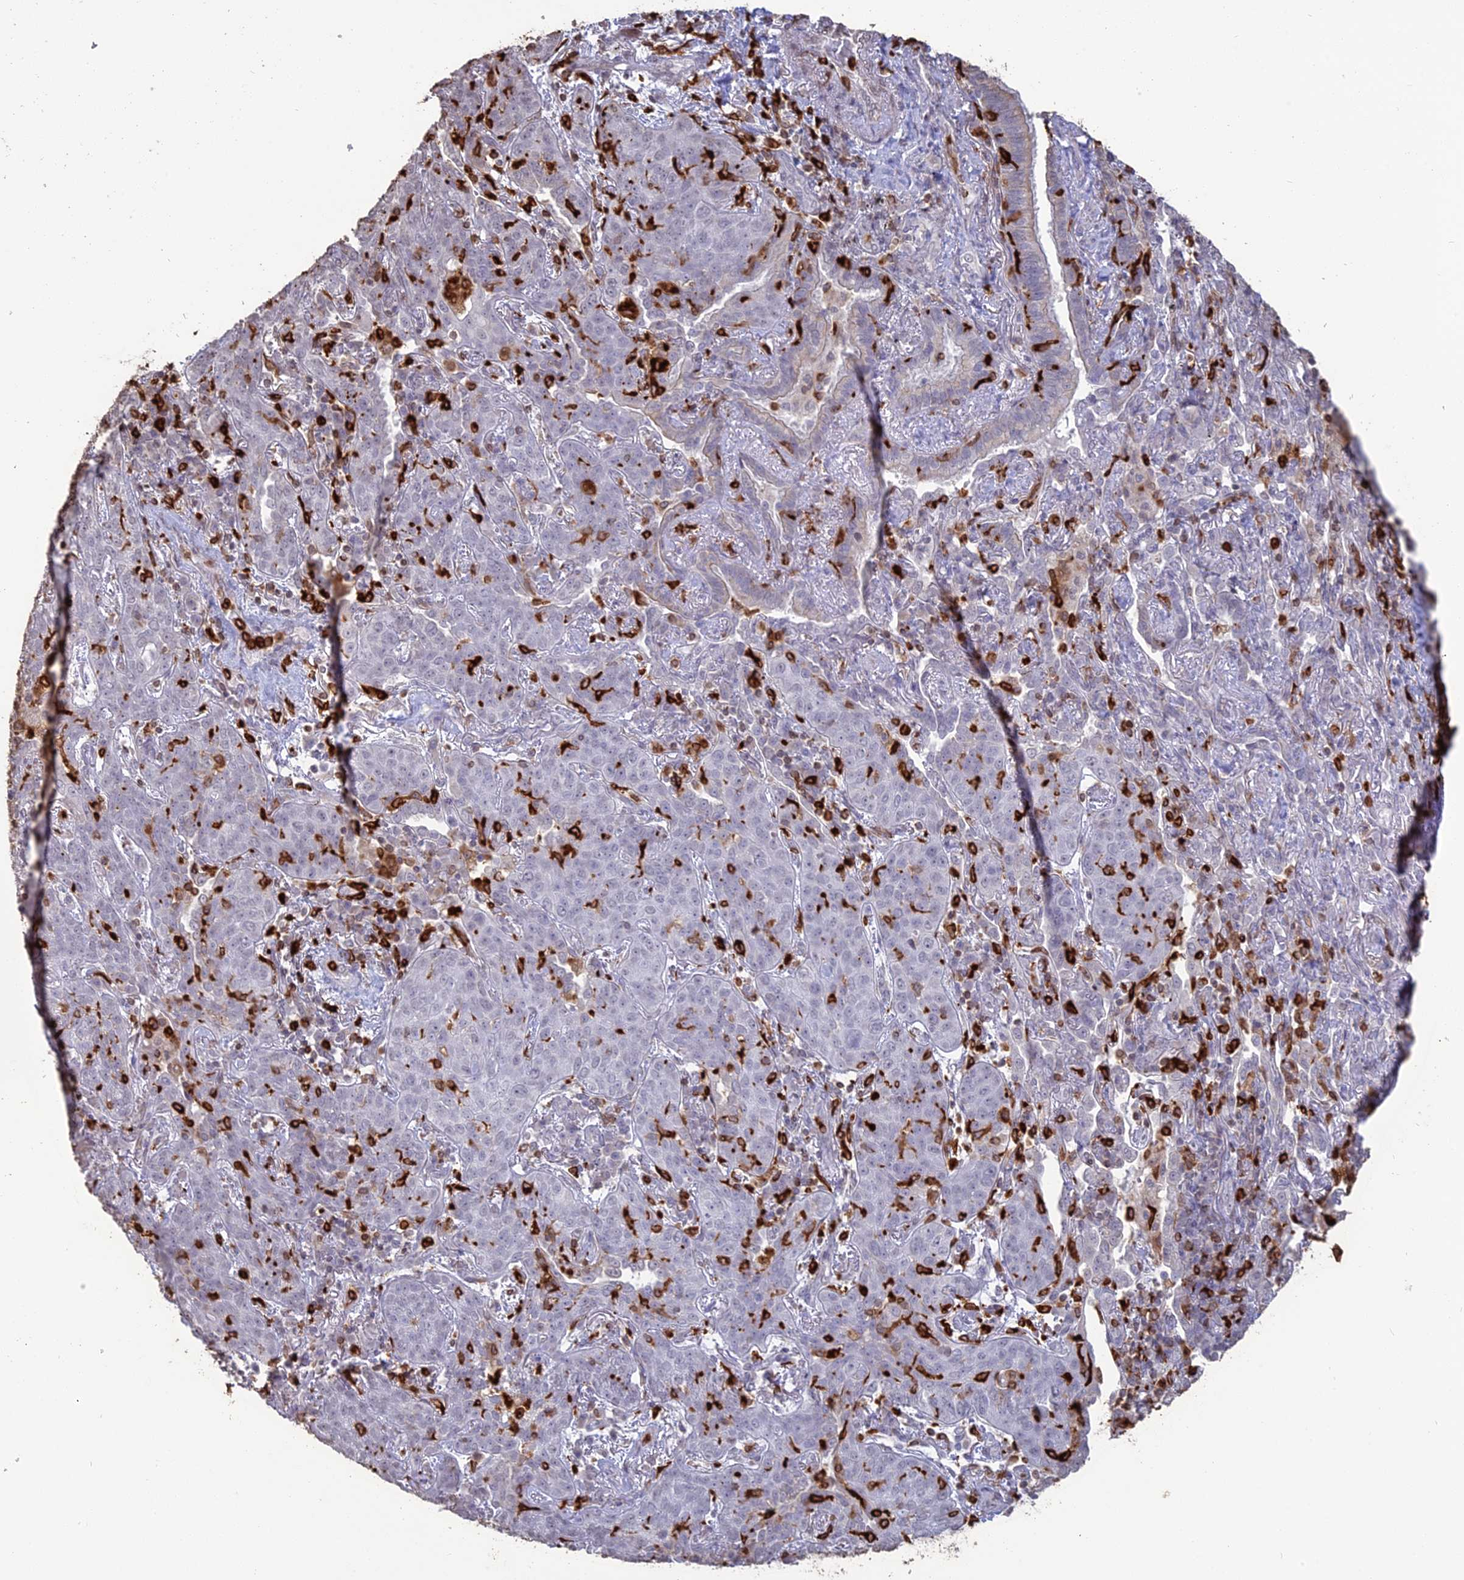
{"staining": {"intensity": "negative", "quantity": "none", "location": "none"}, "tissue": "lung cancer", "cell_type": "Tumor cells", "image_type": "cancer", "snomed": [{"axis": "morphology", "description": "Squamous cell carcinoma, NOS"}, {"axis": "topography", "description": "Lung"}], "caption": "Protein analysis of lung cancer reveals no significant staining in tumor cells.", "gene": "APOBR", "patient": {"sex": "female", "age": 70}}